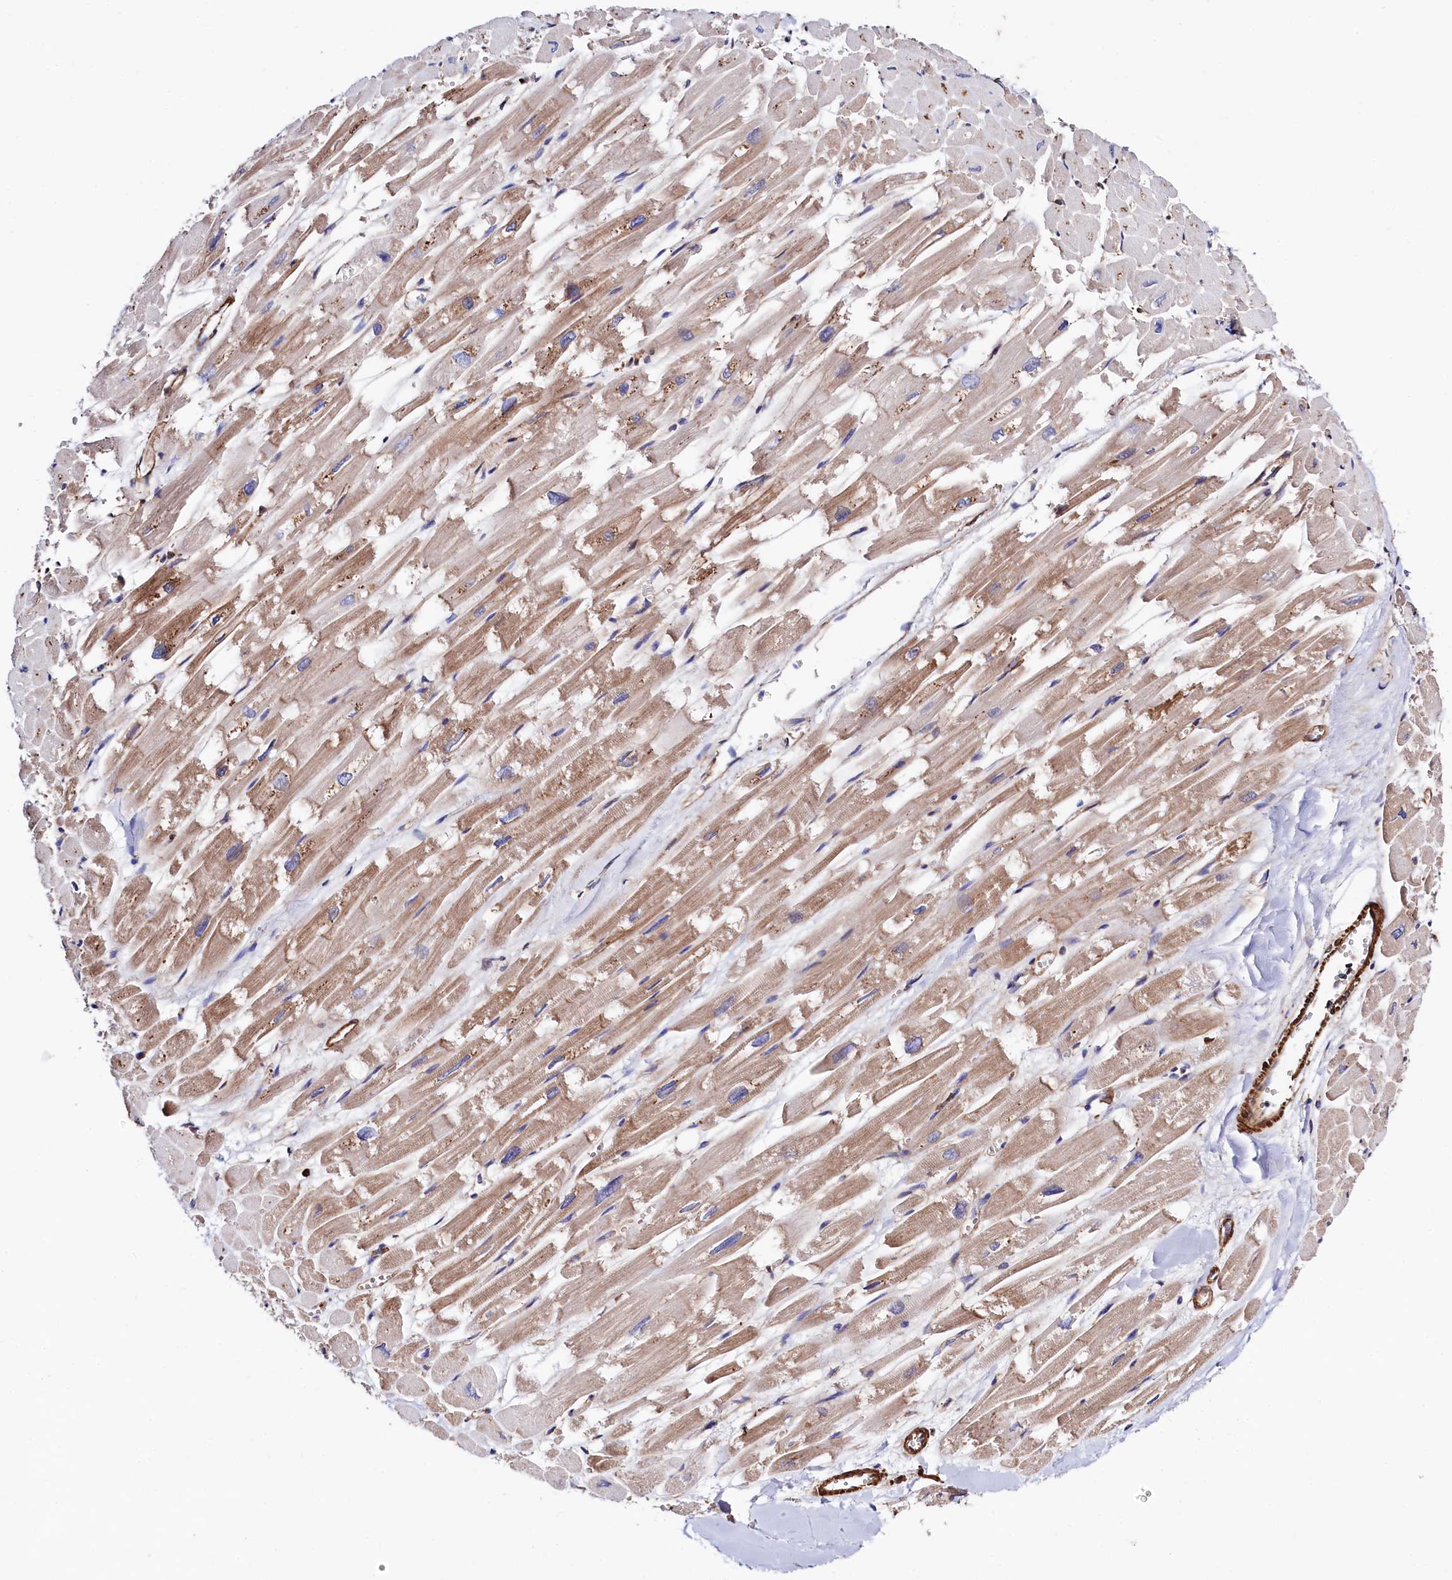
{"staining": {"intensity": "moderate", "quantity": ">75%", "location": "cytoplasmic/membranous"}, "tissue": "heart muscle", "cell_type": "Cardiomyocytes", "image_type": "normal", "snomed": [{"axis": "morphology", "description": "Normal tissue, NOS"}, {"axis": "topography", "description": "Heart"}], "caption": "A medium amount of moderate cytoplasmic/membranous expression is seen in about >75% of cardiomyocytes in benign heart muscle. The staining was performed using DAB (3,3'-diaminobenzidine) to visualize the protein expression in brown, while the nuclei were stained in blue with hematoxylin (Magnification: 20x).", "gene": "STAMBPL1", "patient": {"sex": "male", "age": 54}}